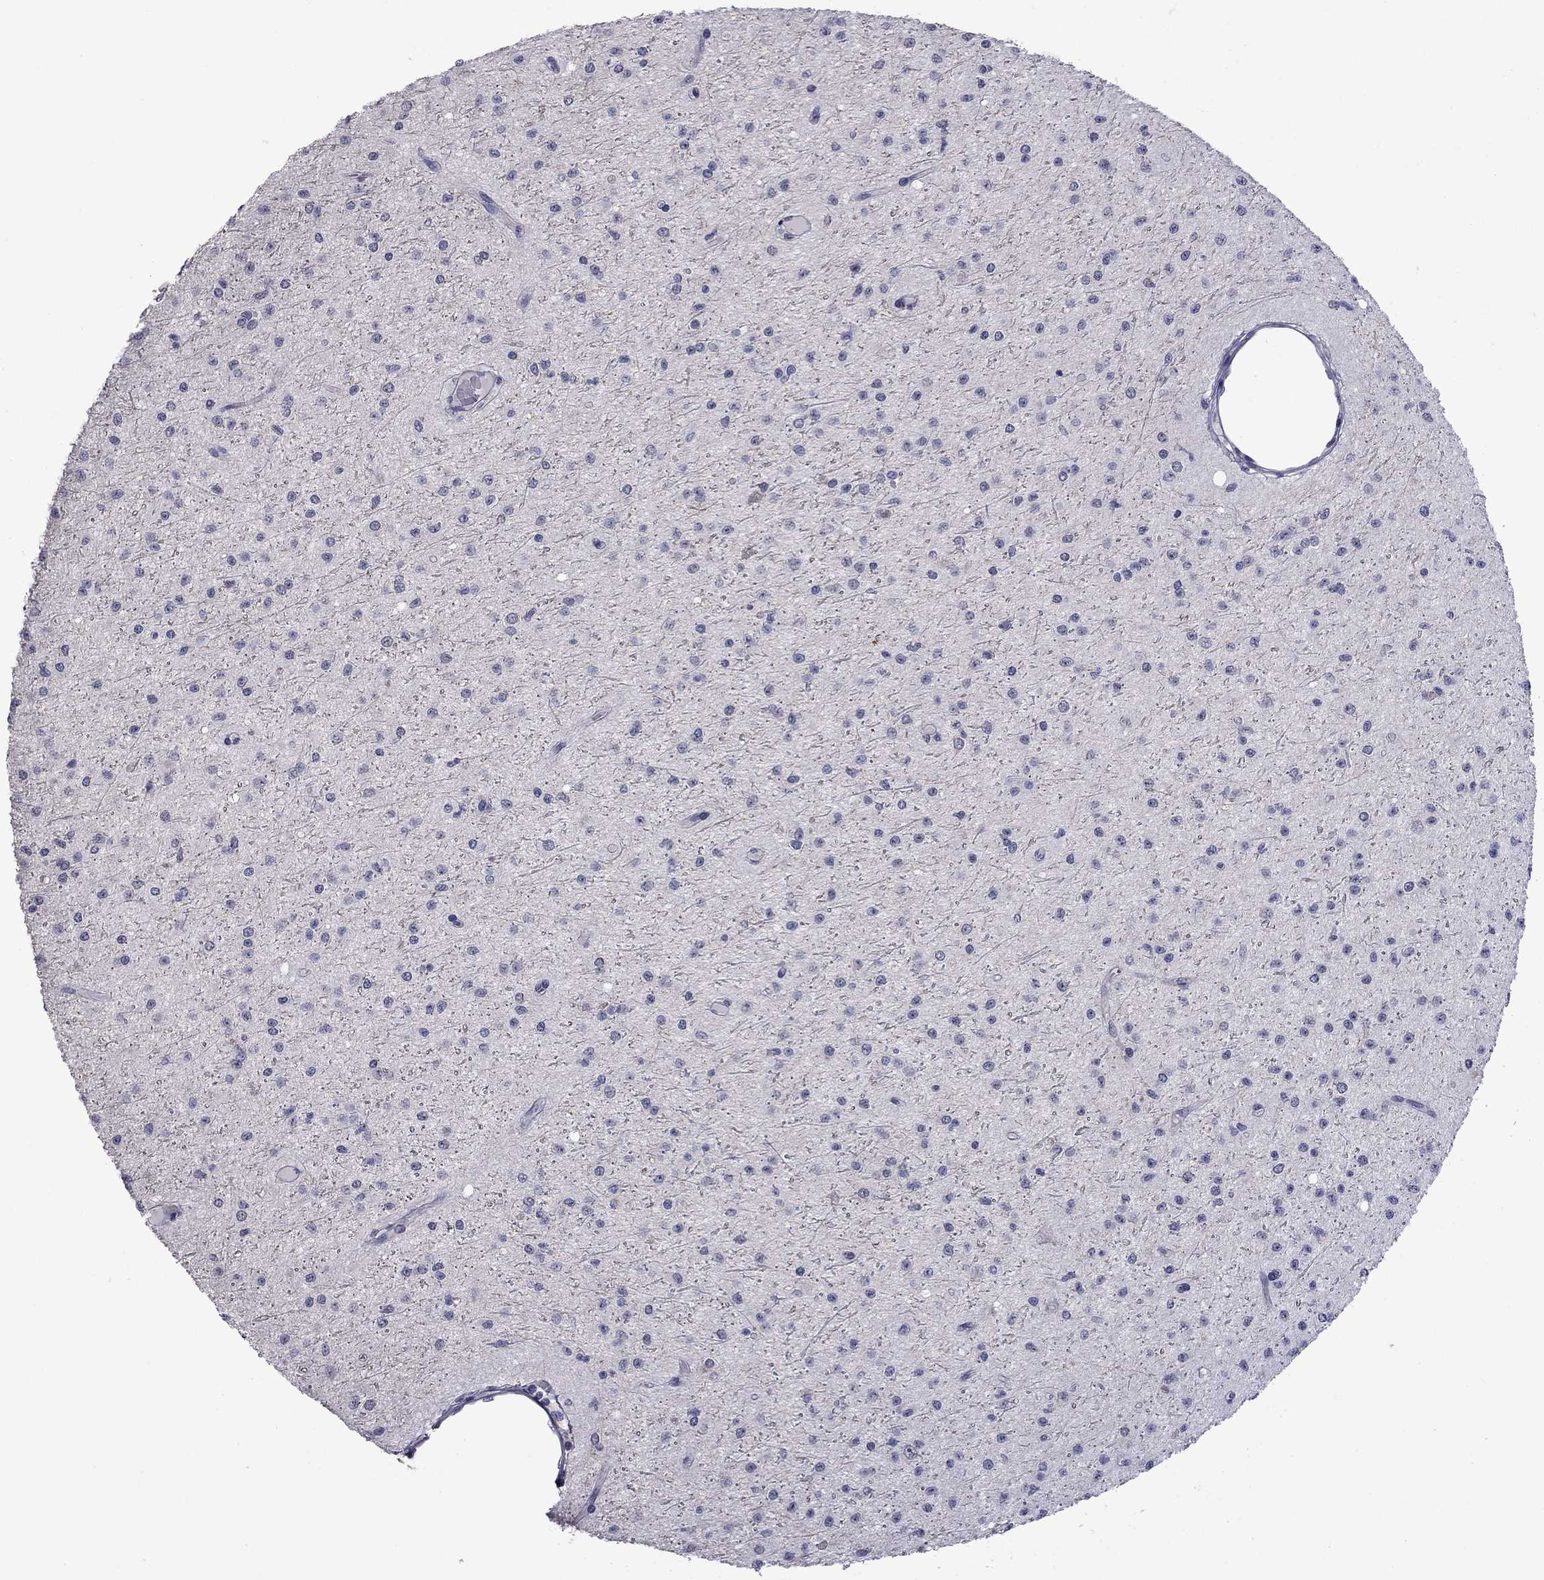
{"staining": {"intensity": "negative", "quantity": "none", "location": "none"}, "tissue": "glioma", "cell_type": "Tumor cells", "image_type": "cancer", "snomed": [{"axis": "morphology", "description": "Glioma, malignant, Low grade"}, {"axis": "topography", "description": "Brain"}], "caption": "There is no significant staining in tumor cells of glioma.", "gene": "GSG1L", "patient": {"sex": "male", "age": 27}}